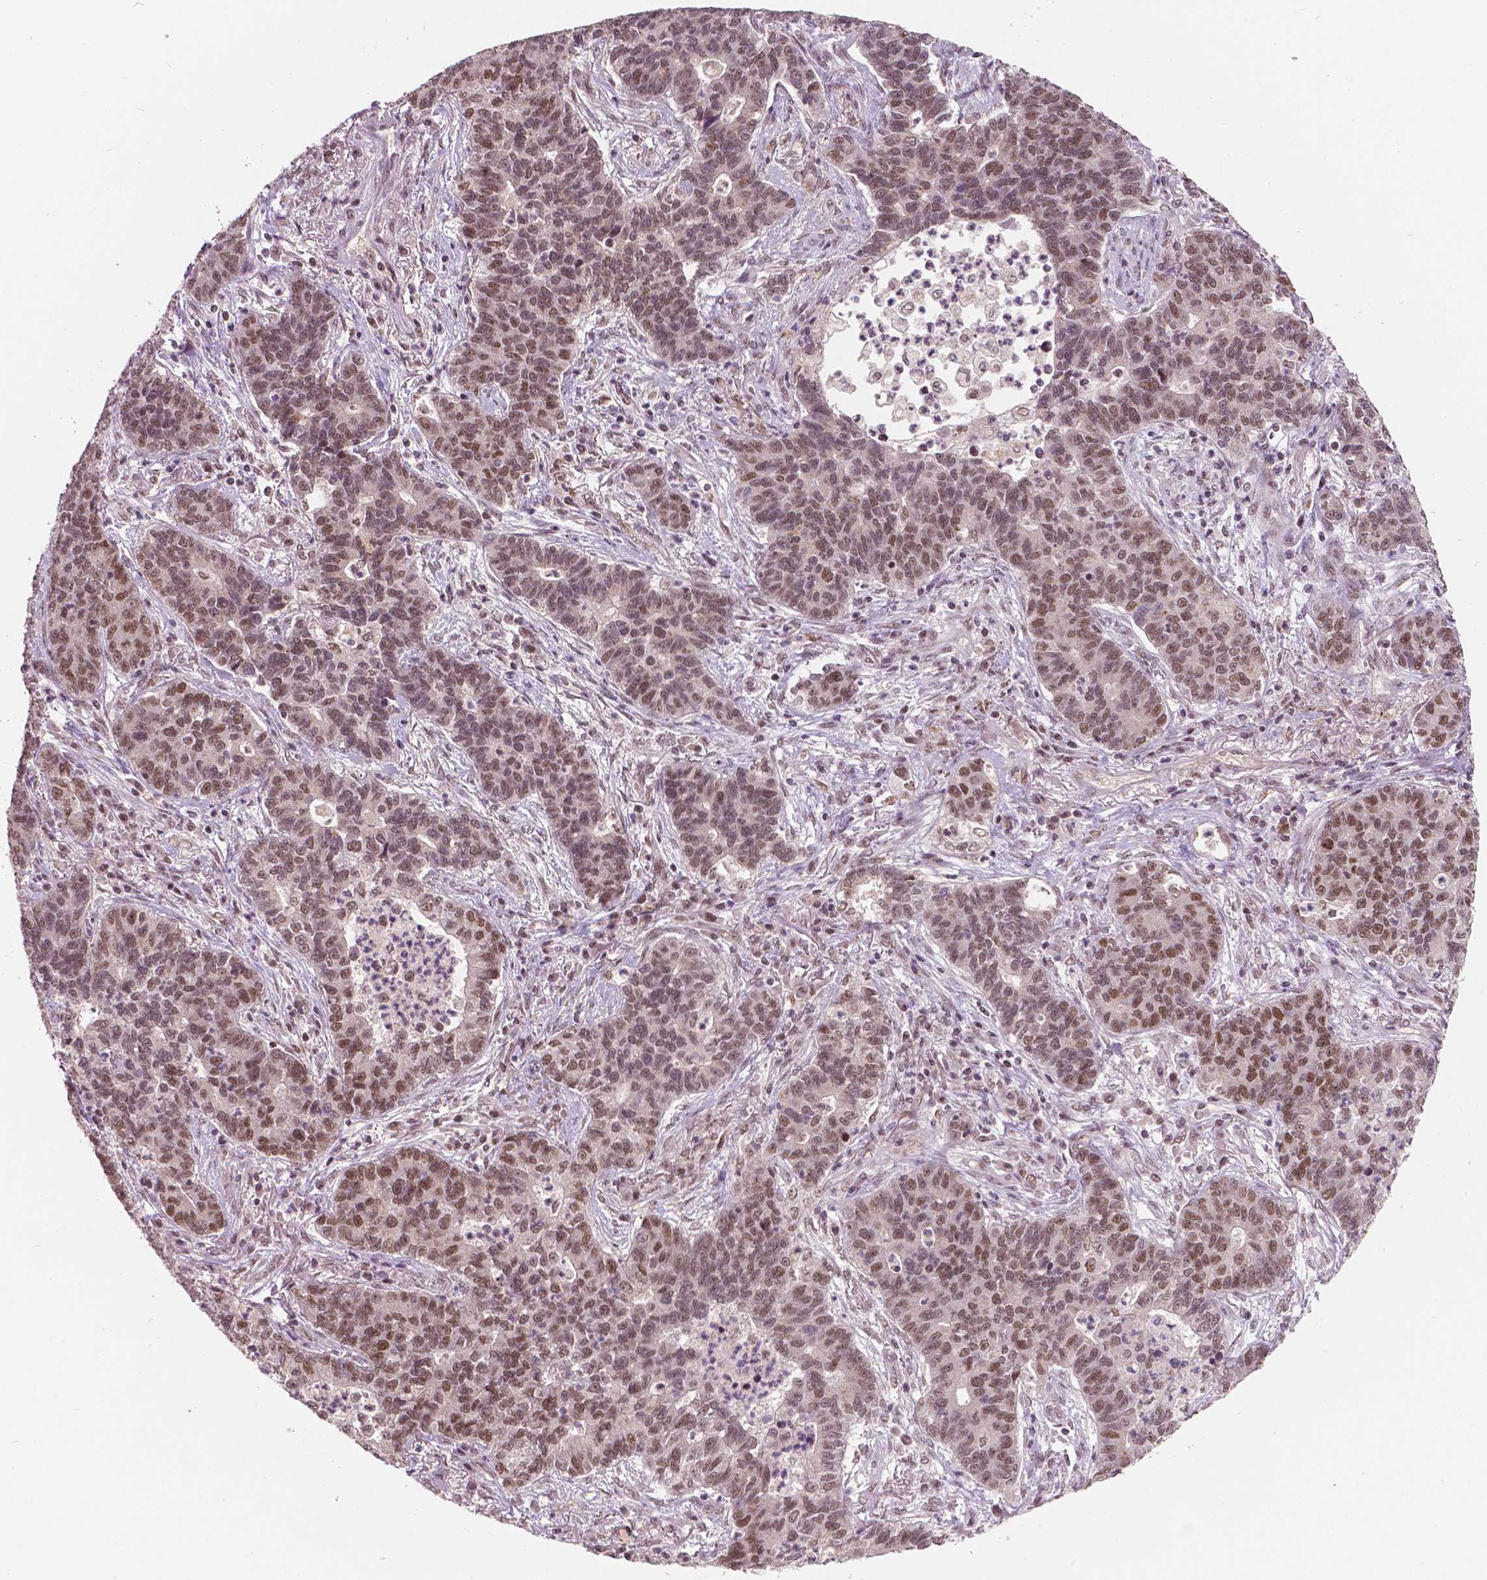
{"staining": {"intensity": "moderate", "quantity": ">75%", "location": "nuclear"}, "tissue": "lung cancer", "cell_type": "Tumor cells", "image_type": "cancer", "snomed": [{"axis": "morphology", "description": "Adenocarcinoma, NOS"}, {"axis": "topography", "description": "Lung"}], "caption": "Immunohistochemistry photomicrograph of neoplastic tissue: human lung adenocarcinoma stained using IHC reveals medium levels of moderate protein expression localized specifically in the nuclear of tumor cells, appearing as a nuclear brown color.", "gene": "NSD2", "patient": {"sex": "female", "age": 57}}